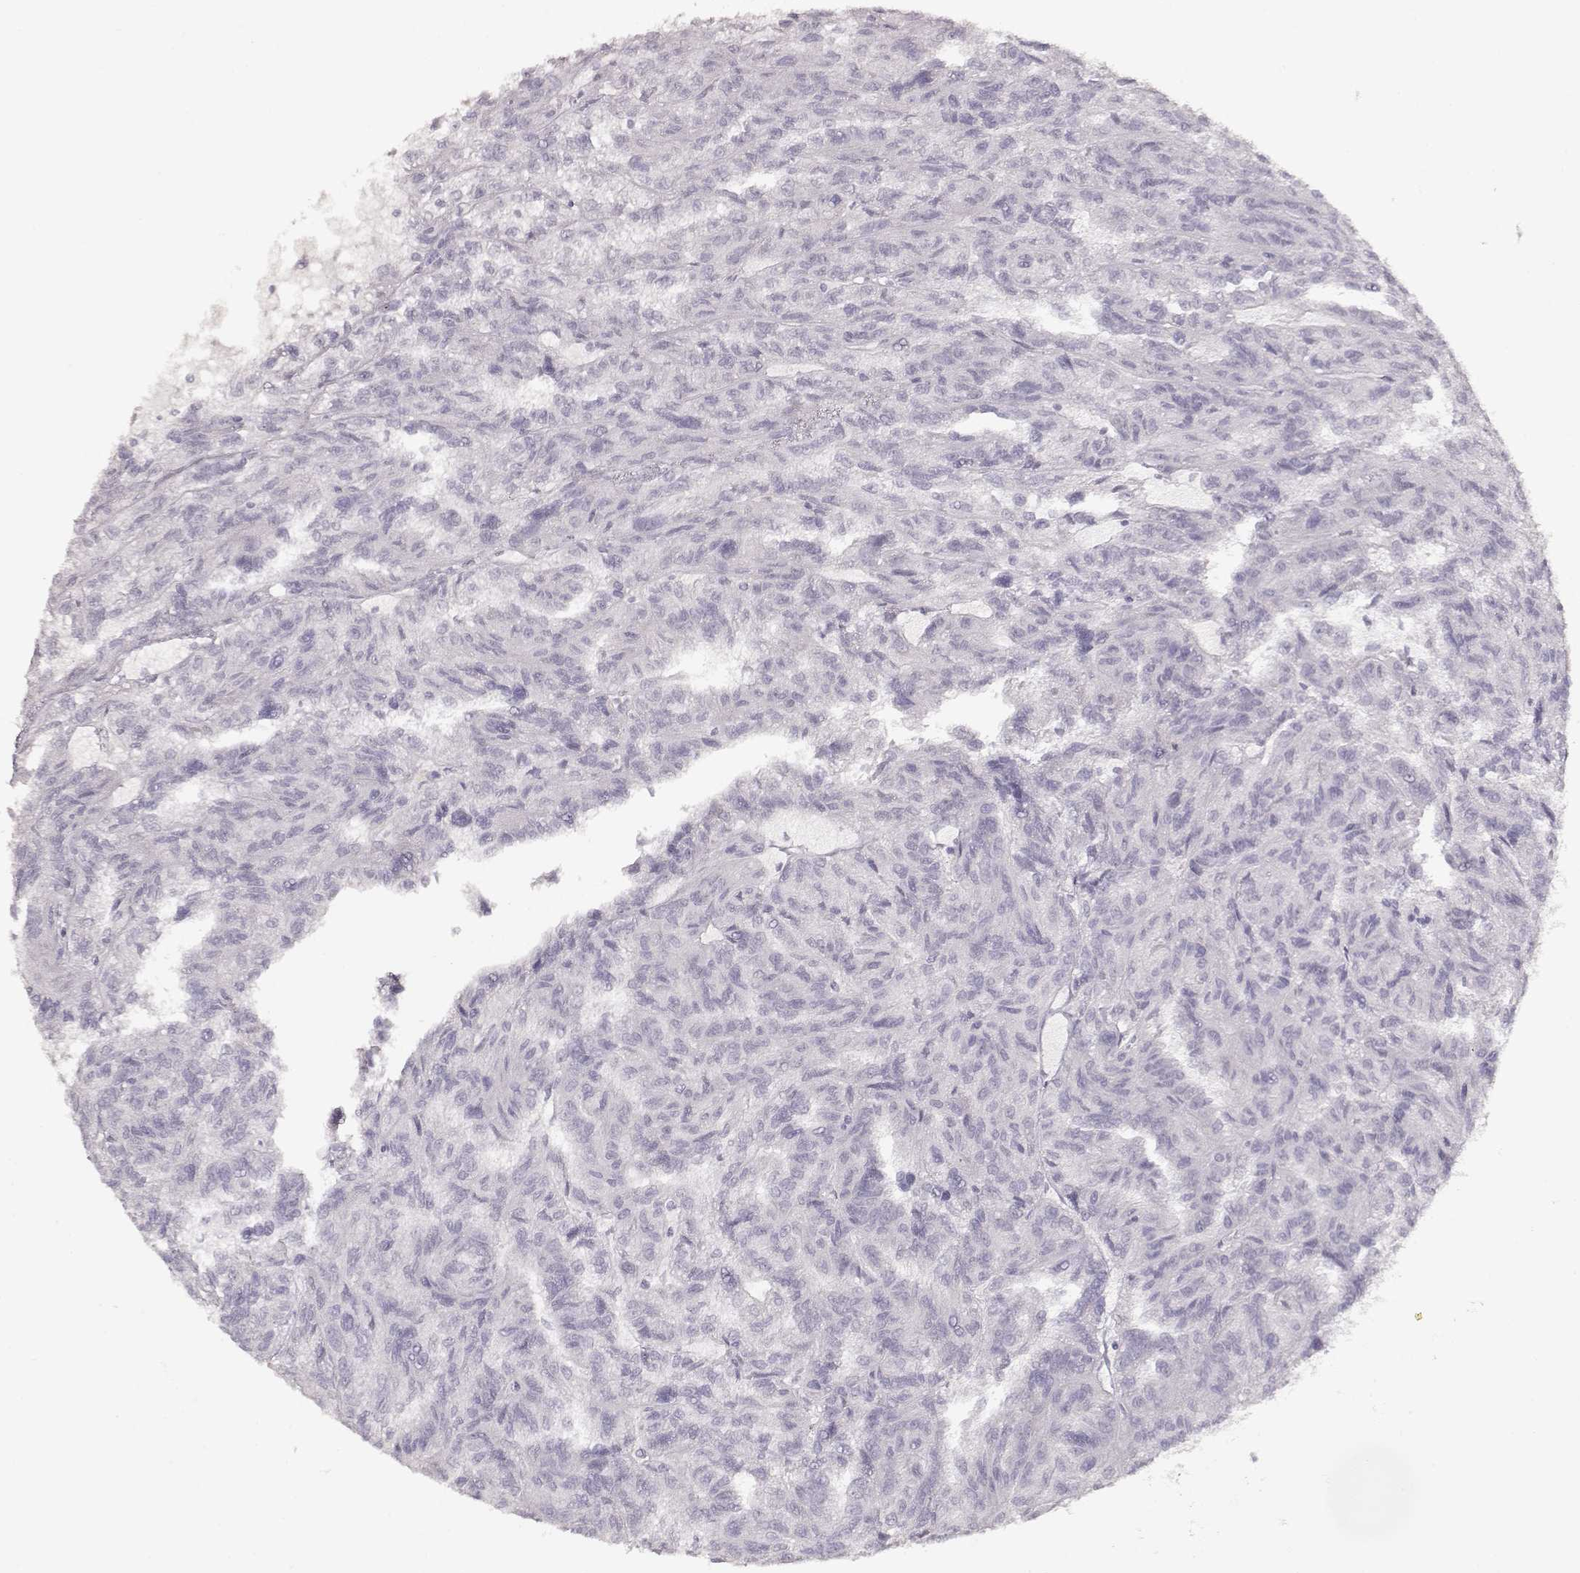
{"staining": {"intensity": "negative", "quantity": "none", "location": "none"}, "tissue": "renal cancer", "cell_type": "Tumor cells", "image_type": "cancer", "snomed": [{"axis": "morphology", "description": "Adenocarcinoma, NOS"}, {"axis": "topography", "description": "Kidney"}], "caption": "DAB (3,3'-diaminobenzidine) immunohistochemical staining of renal cancer exhibits no significant expression in tumor cells.", "gene": "S100B", "patient": {"sex": "male", "age": 79}}